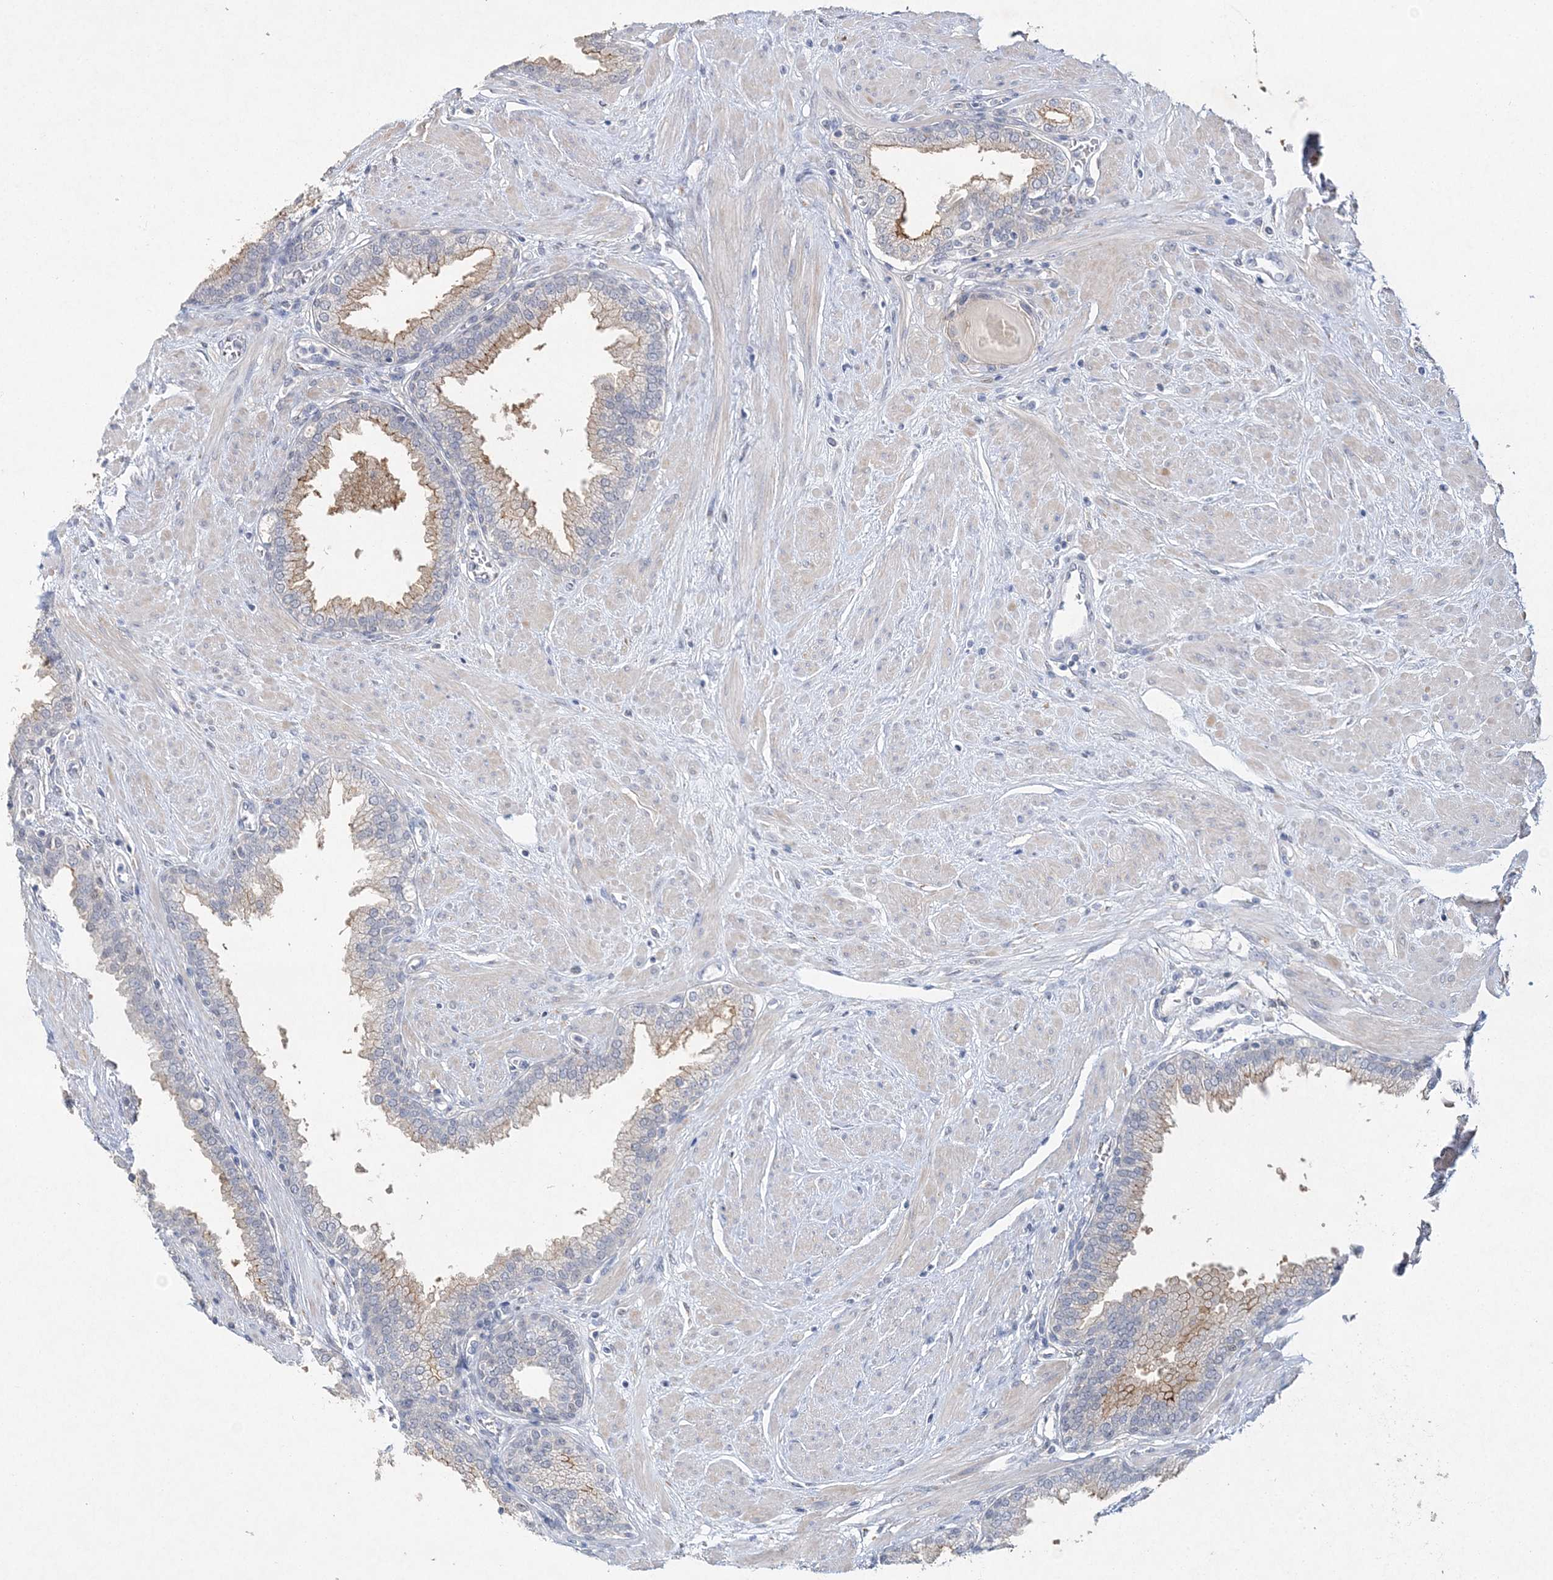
{"staining": {"intensity": "moderate", "quantity": "<25%", "location": "cytoplasmic/membranous"}, "tissue": "prostate", "cell_type": "Glandular cells", "image_type": "normal", "snomed": [{"axis": "morphology", "description": "Normal tissue, NOS"}, {"axis": "topography", "description": "Prostate"}], "caption": "A brown stain highlights moderate cytoplasmic/membranous staining of a protein in glandular cells of unremarkable human prostate. (DAB IHC with brightfield microscopy, high magnification).", "gene": "MAT2B", "patient": {"sex": "male", "age": 51}}